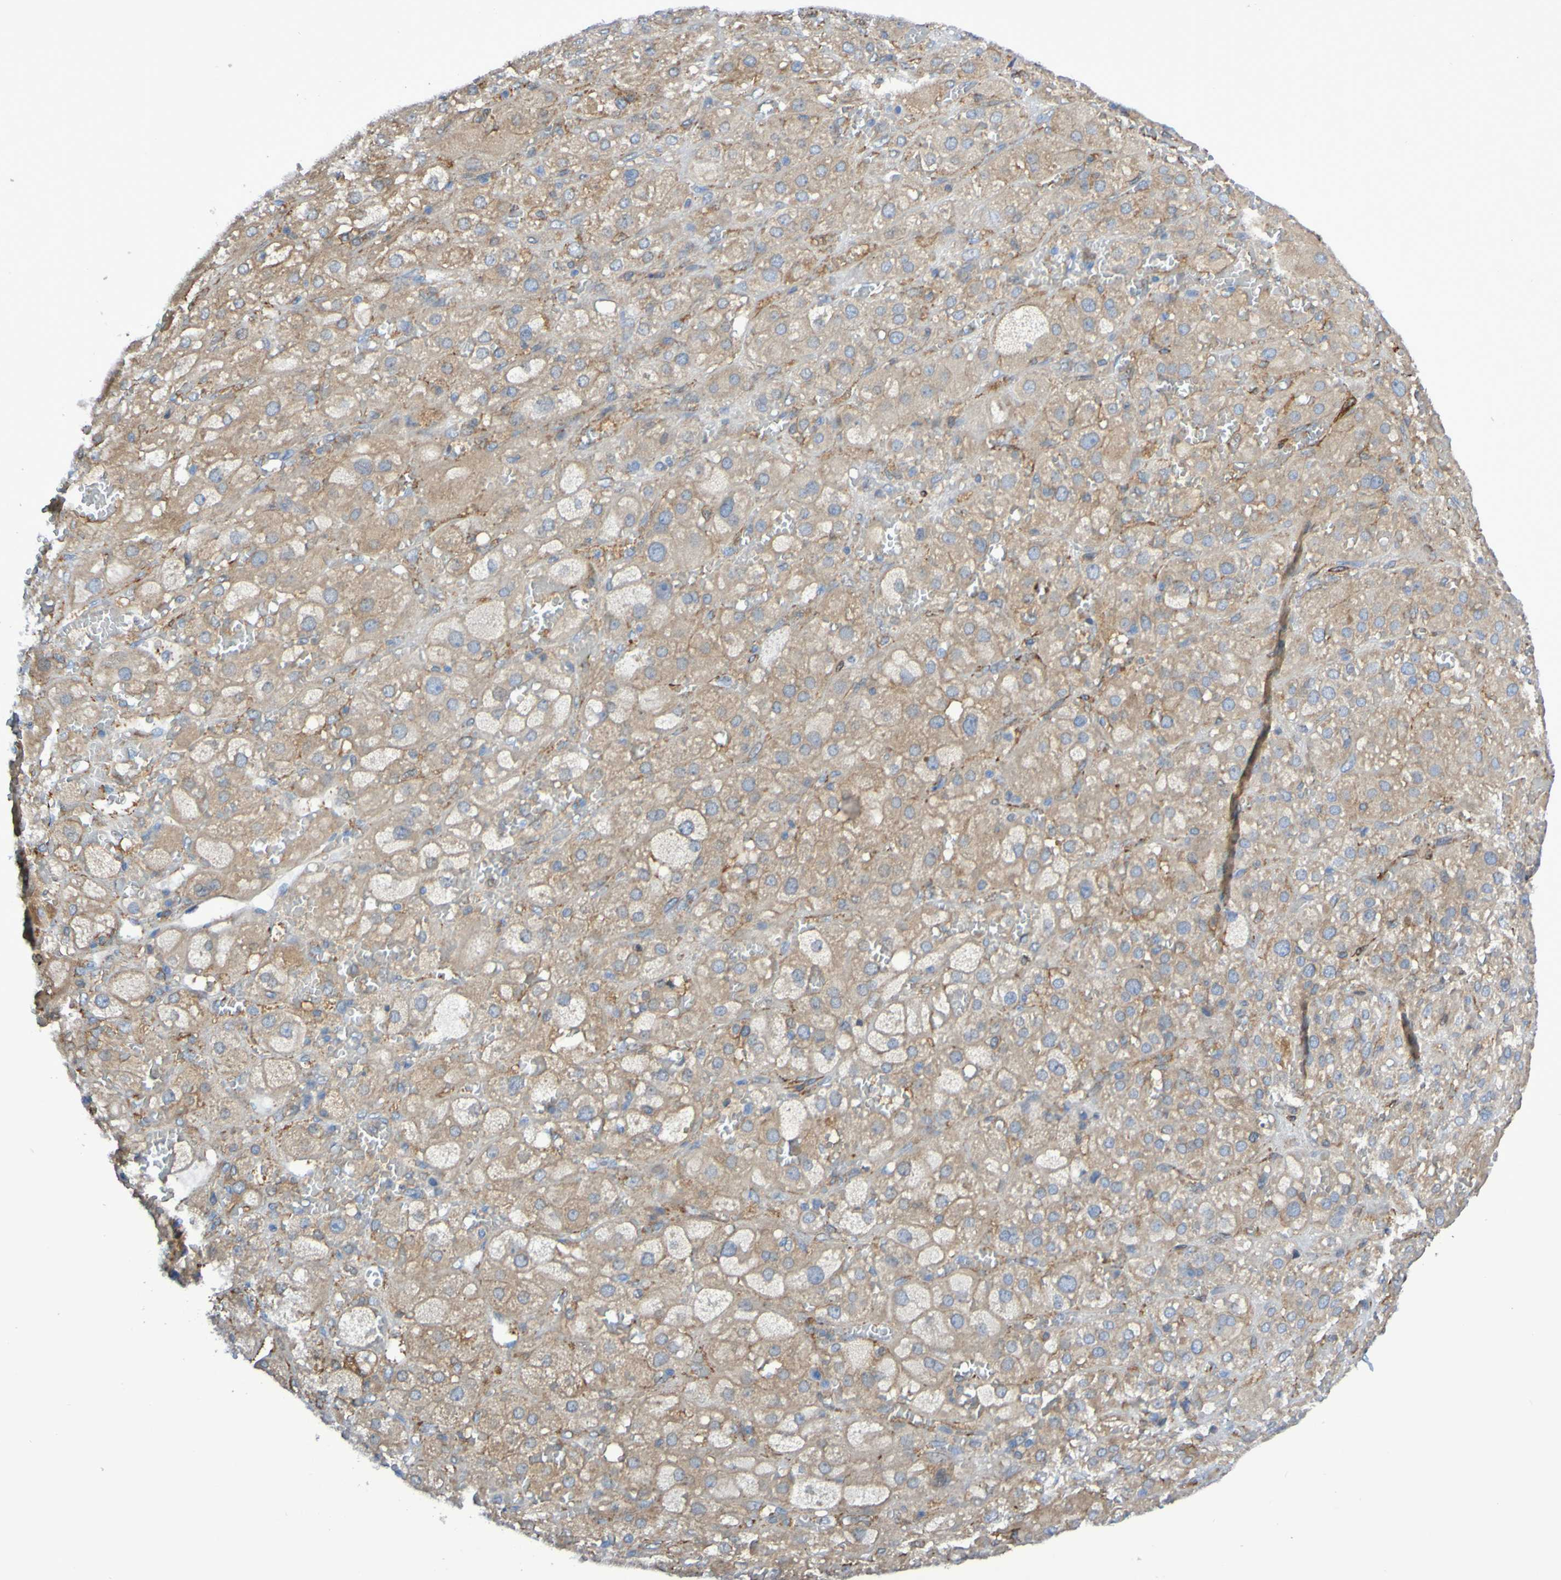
{"staining": {"intensity": "weak", "quantity": ">75%", "location": "cytoplasmic/membranous"}, "tissue": "adrenal gland", "cell_type": "Glandular cells", "image_type": "normal", "snomed": [{"axis": "morphology", "description": "Normal tissue, NOS"}, {"axis": "topography", "description": "Adrenal gland"}], "caption": "Protein staining demonstrates weak cytoplasmic/membranous positivity in approximately >75% of glandular cells in normal adrenal gland. The staining is performed using DAB brown chromogen to label protein expression. The nuclei are counter-stained blue using hematoxylin.", "gene": "SCRG1", "patient": {"sex": "female", "age": 47}}